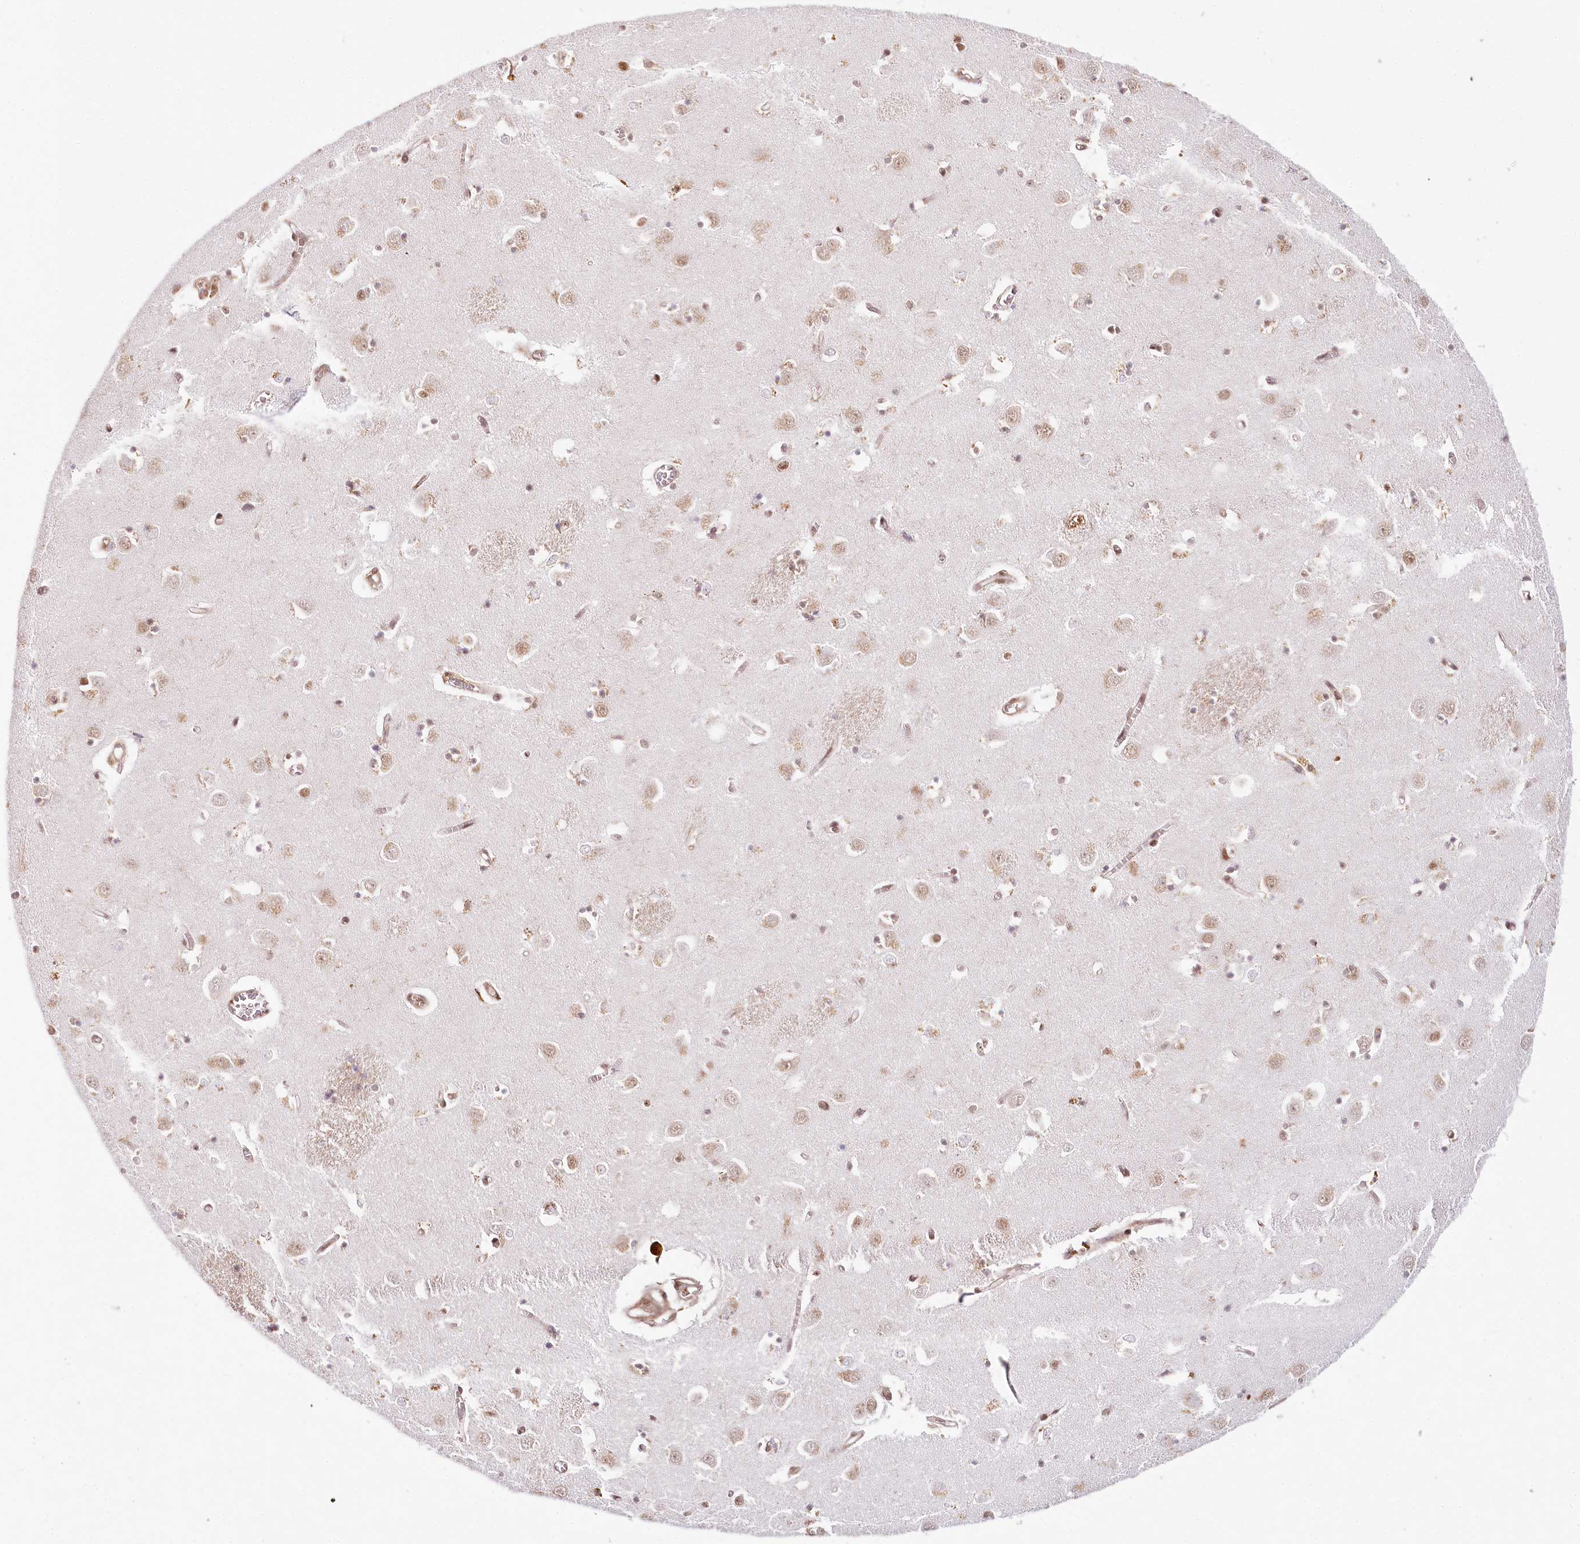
{"staining": {"intensity": "moderate", "quantity": "<25%", "location": "nuclear"}, "tissue": "caudate", "cell_type": "Glial cells", "image_type": "normal", "snomed": [{"axis": "morphology", "description": "Normal tissue, NOS"}, {"axis": "topography", "description": "Lateral ventricle wall"}], "caption": "Human caudate stained for a protein (brown) demonstrates moderate nuclear positive positivity in approximately <25% of glial cells.", "gene": "TUBGCP2", "patient": {"sex": "male", "age": 70}}